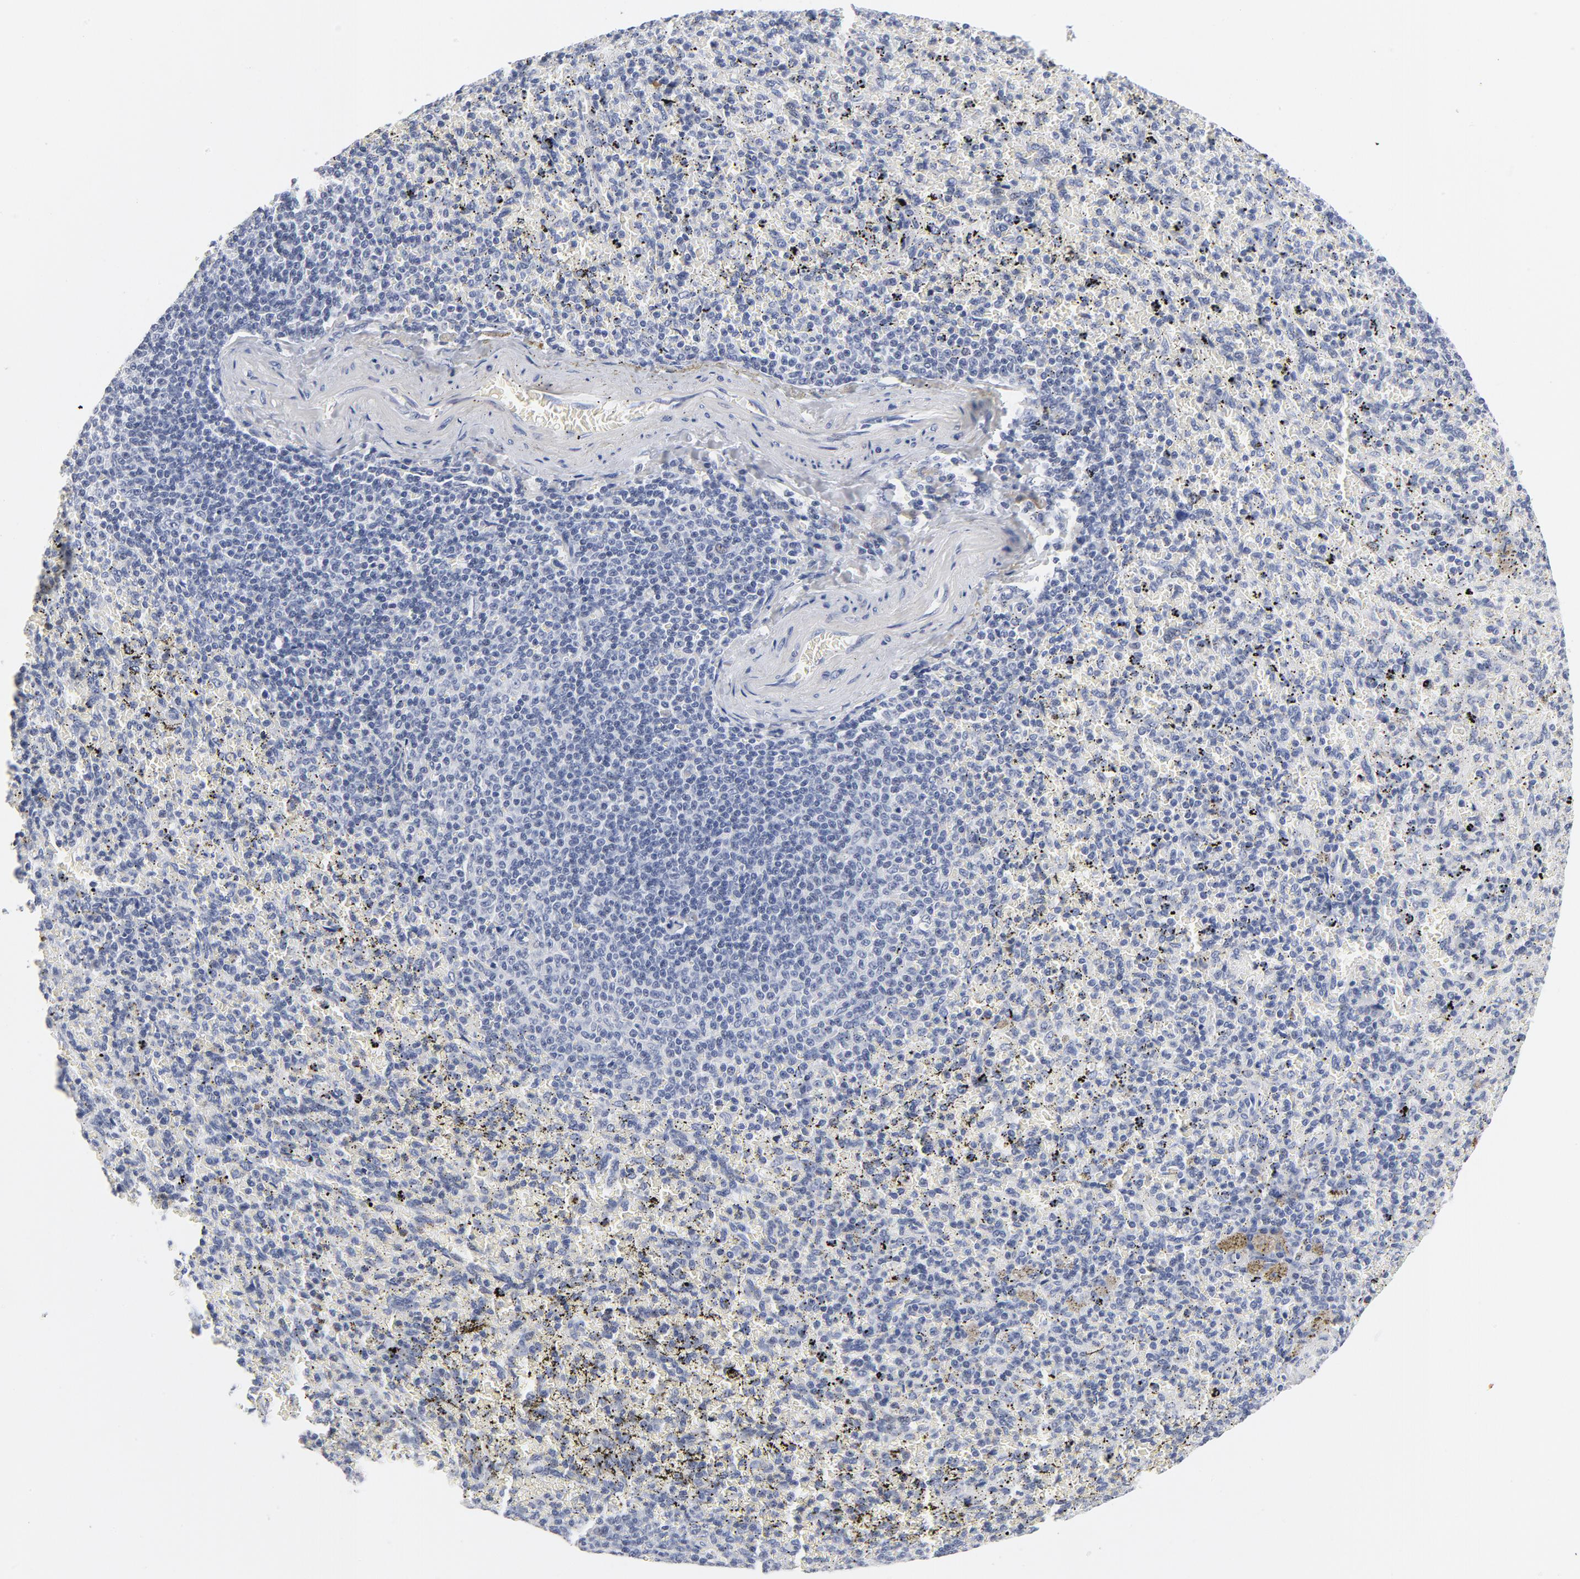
{"staining": {"intensity": "negative", "quantity": "none", "location": "none"}, "tissue": "spleen", "cell_type": "Cells in red pulp", "image_type": "normal", "snomed": [{"axis": "morphology", "description": "Normal tissue, NOS"}, {"axis": "topography", "description": "Spleen"}], "caption": "A high-resolution photomicrograph shows IHC staining of benign spleen, which exhibits no significant positivity in cells in red pulp. Nuclei are stained in blue.", "gene": "KCNK13", "patient": {"sex": "female", "age": 43}}